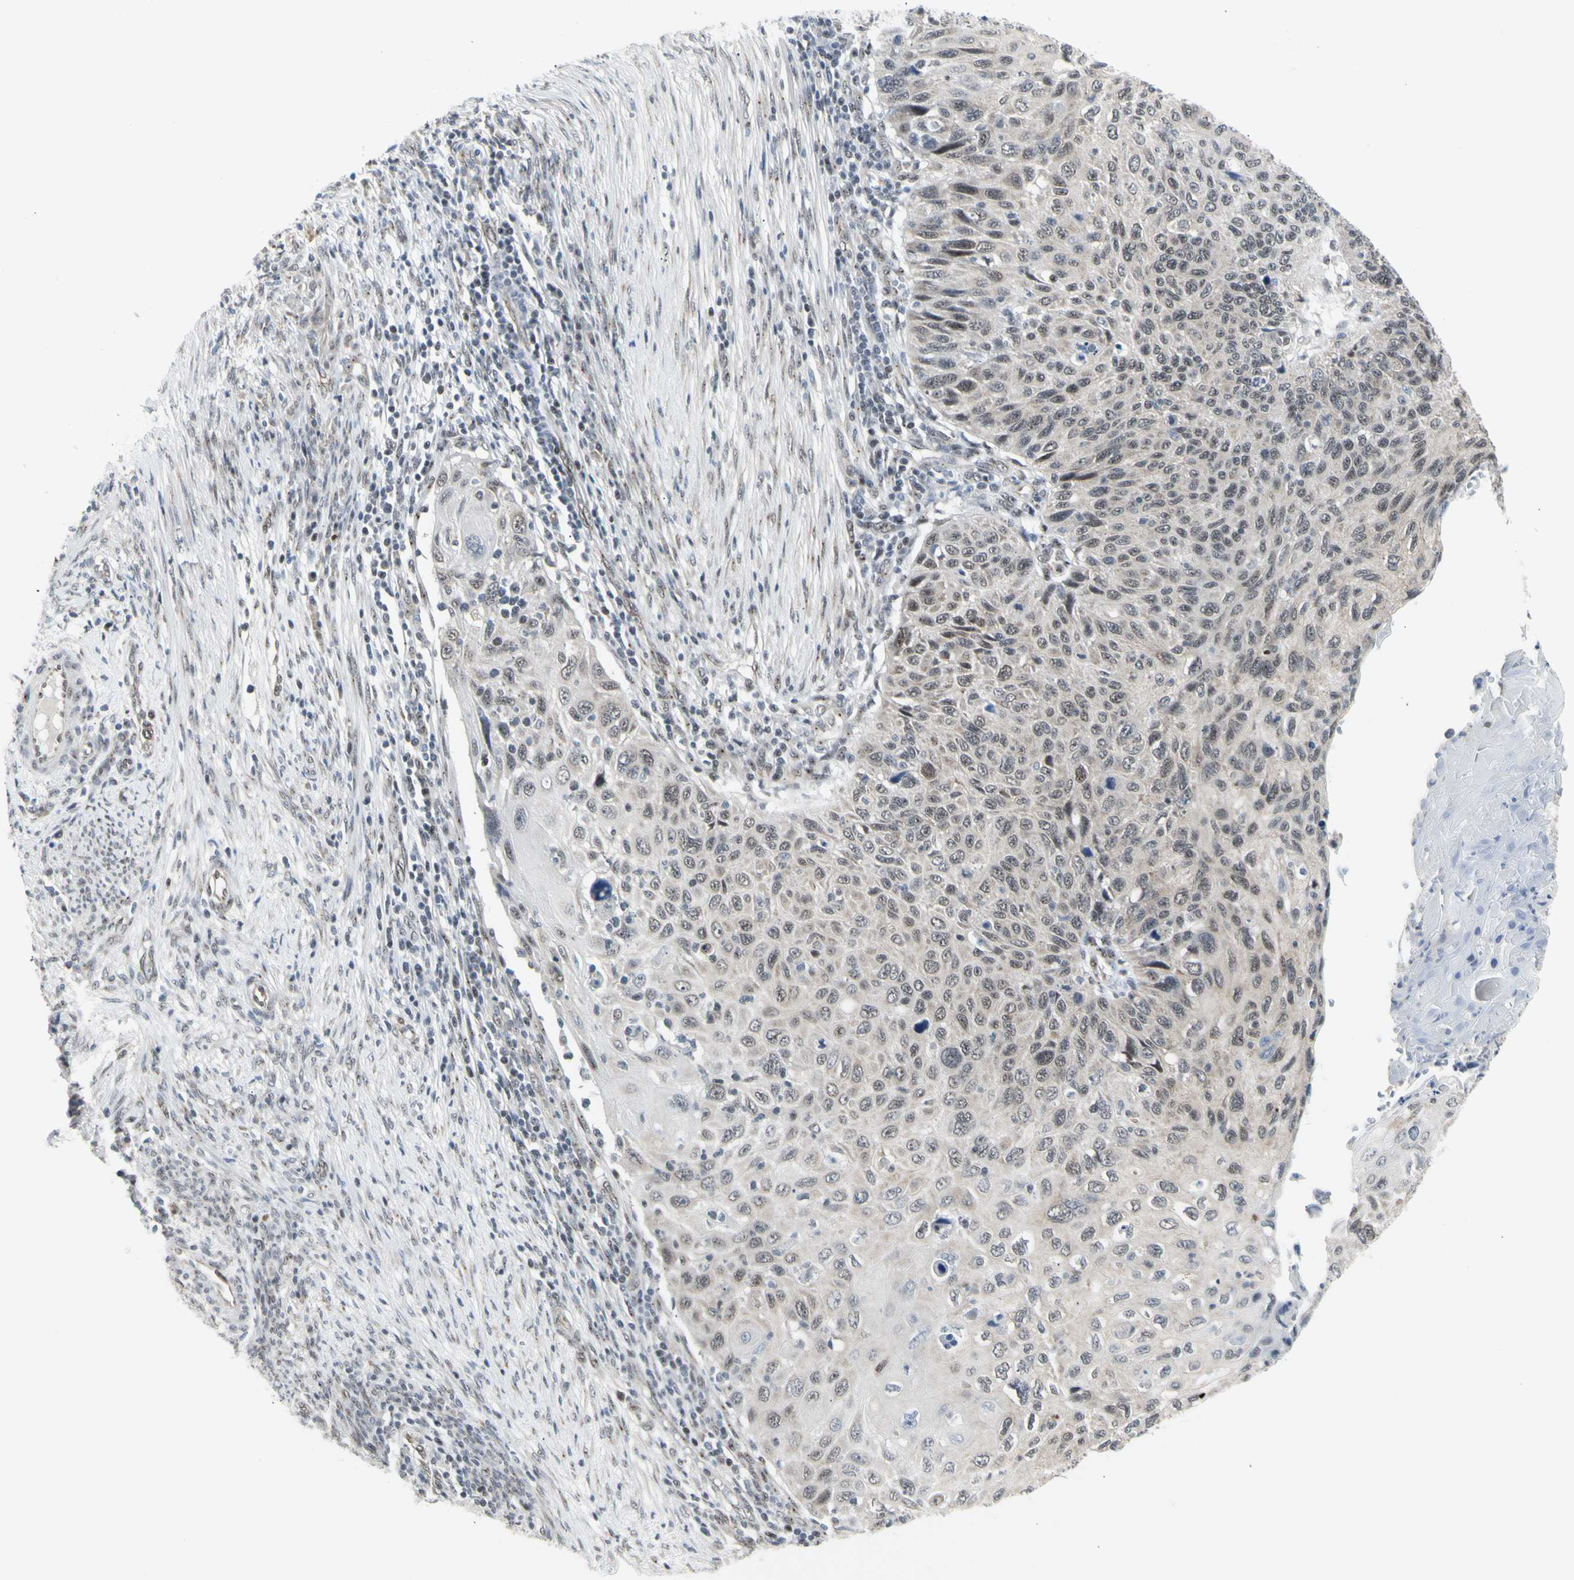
{"staining": {"intensity": "weak", "quantity": ">75%", "location": "nuclear"}, "tissue": "cervical cancer", "cell_type": "Tumor cells", "image_type": "cancer", "snomed": [{"axis": "morphology", "description": "Squamous cell carcinoma, NOS"}, {"axis": "topography", "description": "Cervix"}], "caption": "A micrograph of cervical cancer stained for a protein displays weak nuclear brown staining in tumor cells.", "gene": "DHRS7B", "patient": {"sex": "female", "age": 70}}